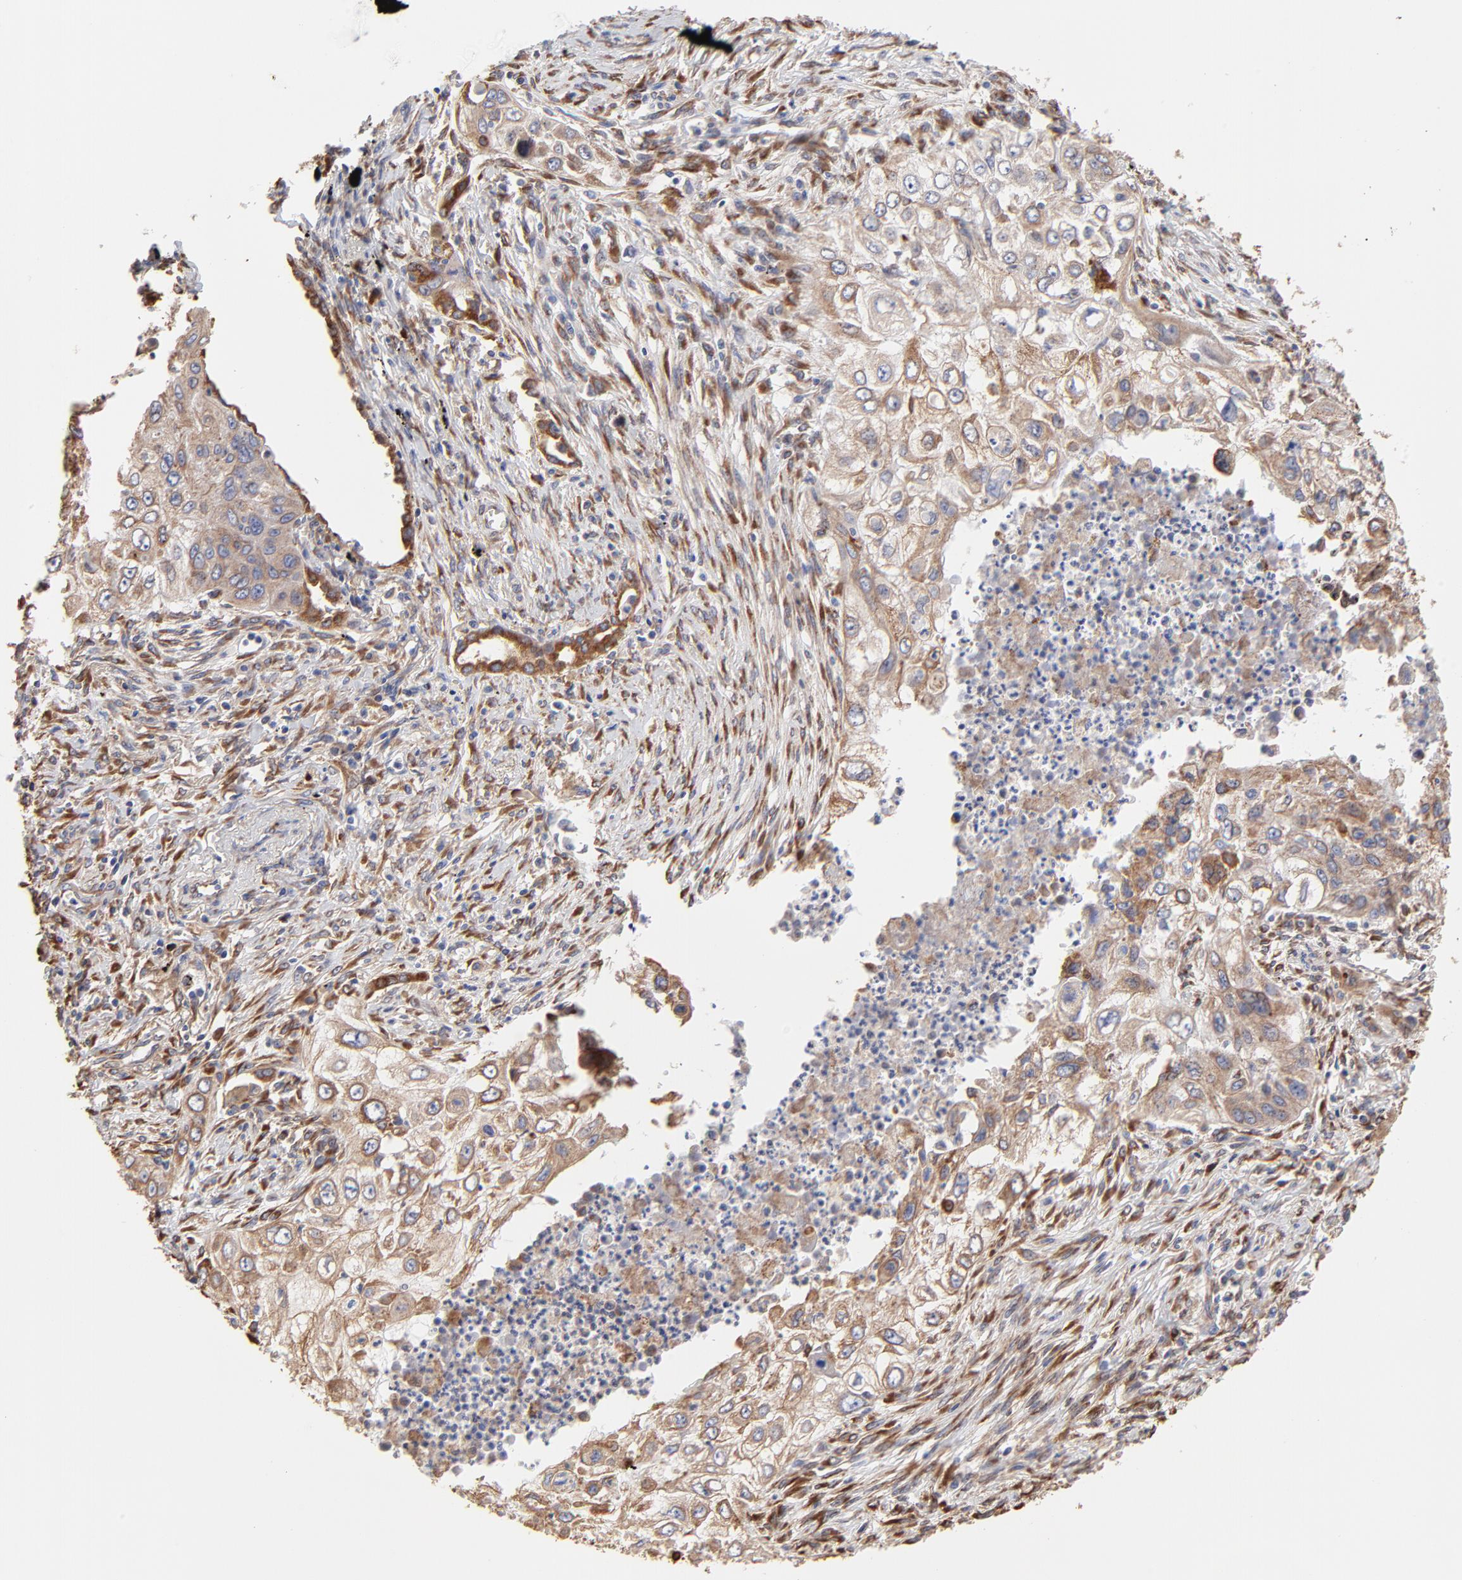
{"staining": {"intensity": "weak", "quantity": ">75%", "location": "cytoplasmic/membranous"}, "tissue": "lung cancer", "cell_type": "Tumor cells", "image_type": "cancer", "snomed": [{"axis": "morphology", "description": "Squamous cell carcinoma, NOS"}, {"axis": "topography", "description": "Lung"}], "caption": "There is low levels of weak cytoplasmic/membranous positivity in tumor cells of lung squamous cell carcinoma, as demonstrated by immunohistochemical staining (brown color).", "gene": "LMAN1", "patient": {"sex": "male", "age": 71}}